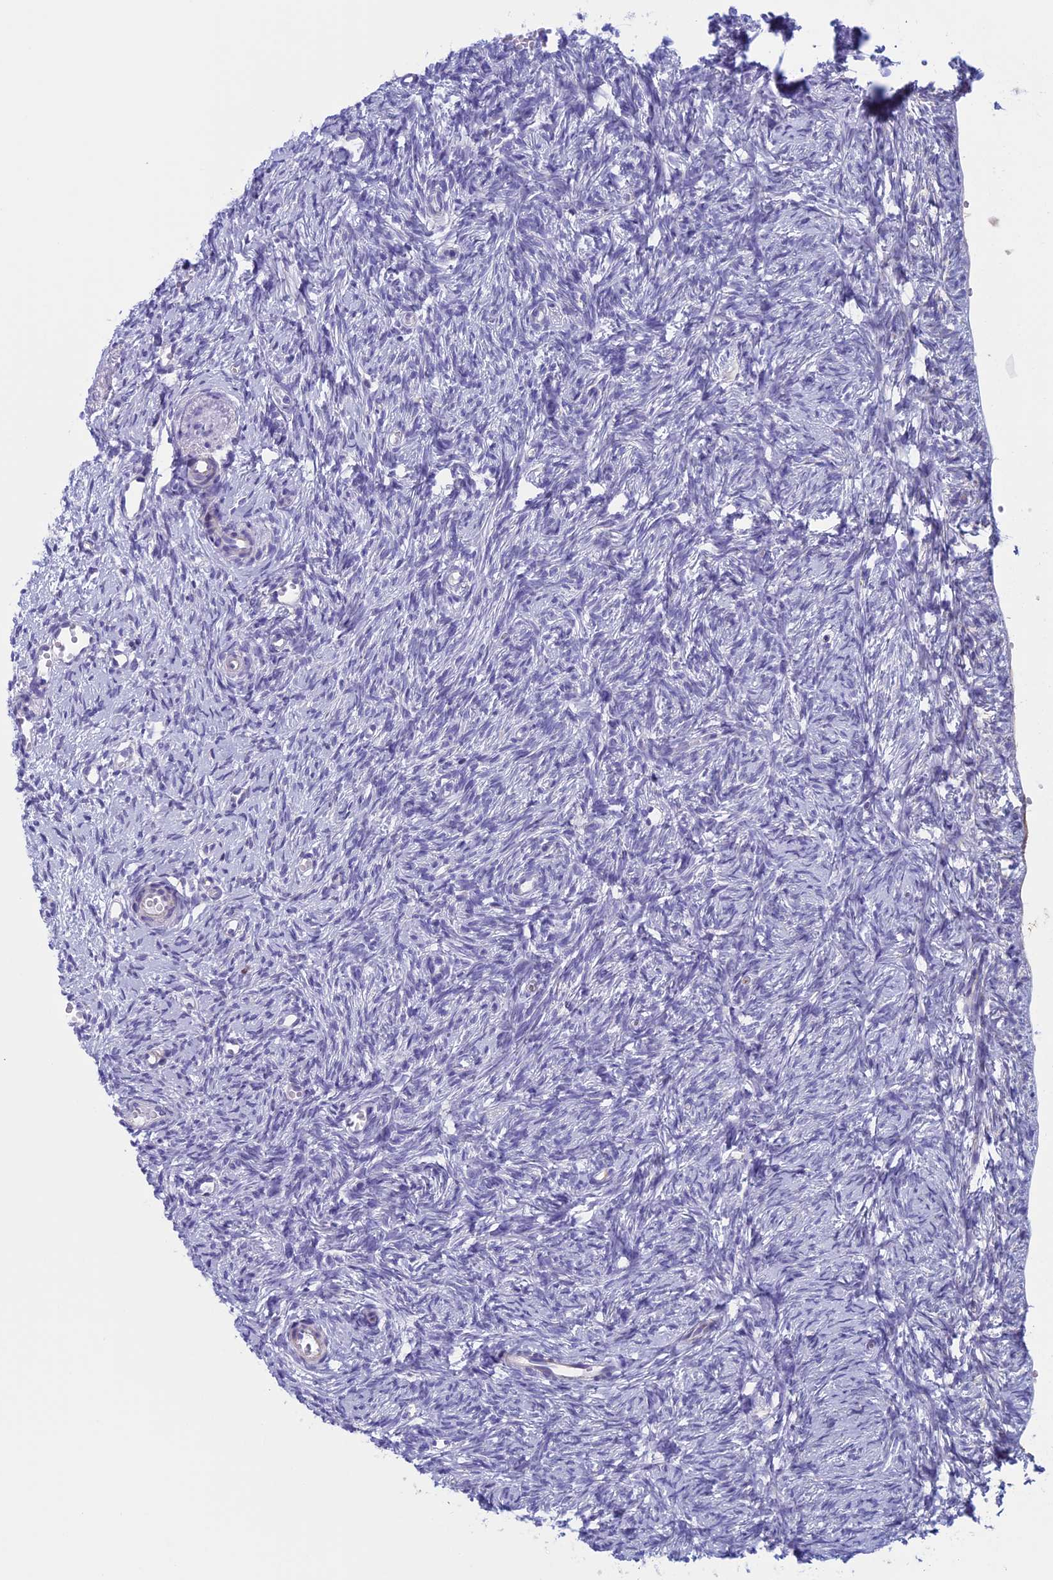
{"staining": {"intensity": "negative", "quantity": "none", "location": "none"}, "tissue": "ovary", "cell_type": "Follicle cells", "image_type": "normal", "snomed": [{"axis": "morphology", "description": "Normal tissue, NOS"}, {"axis": "topography", "description": "Ovary"}], "caption": "An image of ovary stained for a protein exhibits no brown staining in follicle cells. (DAB IHC with hematoxylin counter stain).", "gene": "NDUFB9", "patient": {"sex": "female", "age": 51}}